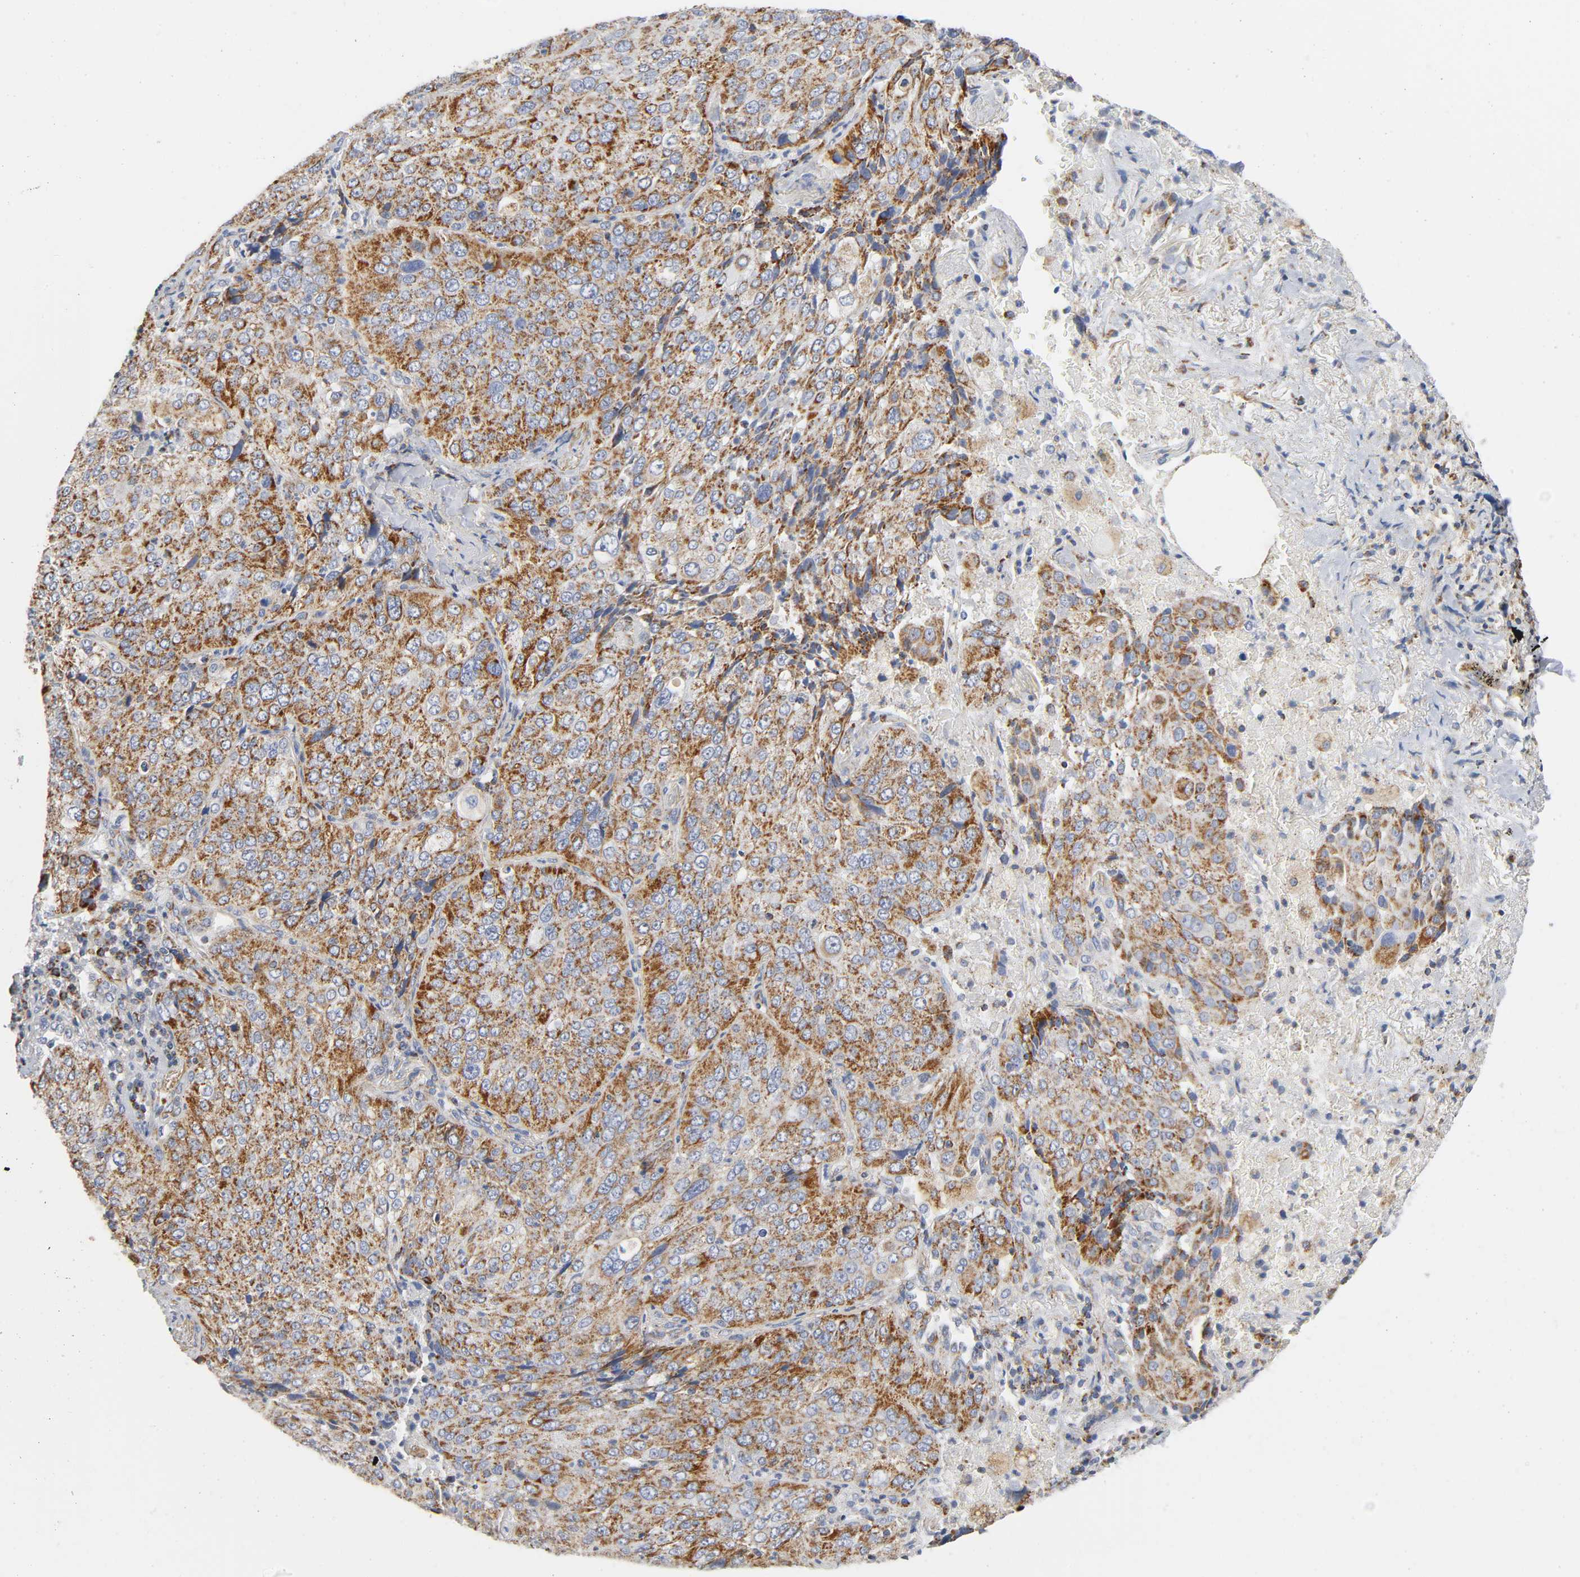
{"staining": {"intensity": "strong", "quantity": ">75%", "location": "cytoplasmic/membranous"}, "tissue": "lung cancer", "cell_type": "Tumor cells", "image_type": "cancer", "snomed": [{"axis": "morphology", "description": "Squamous cell carcinoma, NOS"}, {"axis": "topography", "description": "Lung"}], "caption": "DAB immunohistochemical staining of human lung cancer demonstrates strong cytoplasmic/membranous protein staining in approximately >75% of tumor cells. (DAB (3,3'-diaminobenzidine) IHC with brightfield microscopy, high magnification).", "gene": "BAK1", "patient": {"sex": "male", "age": 54}}